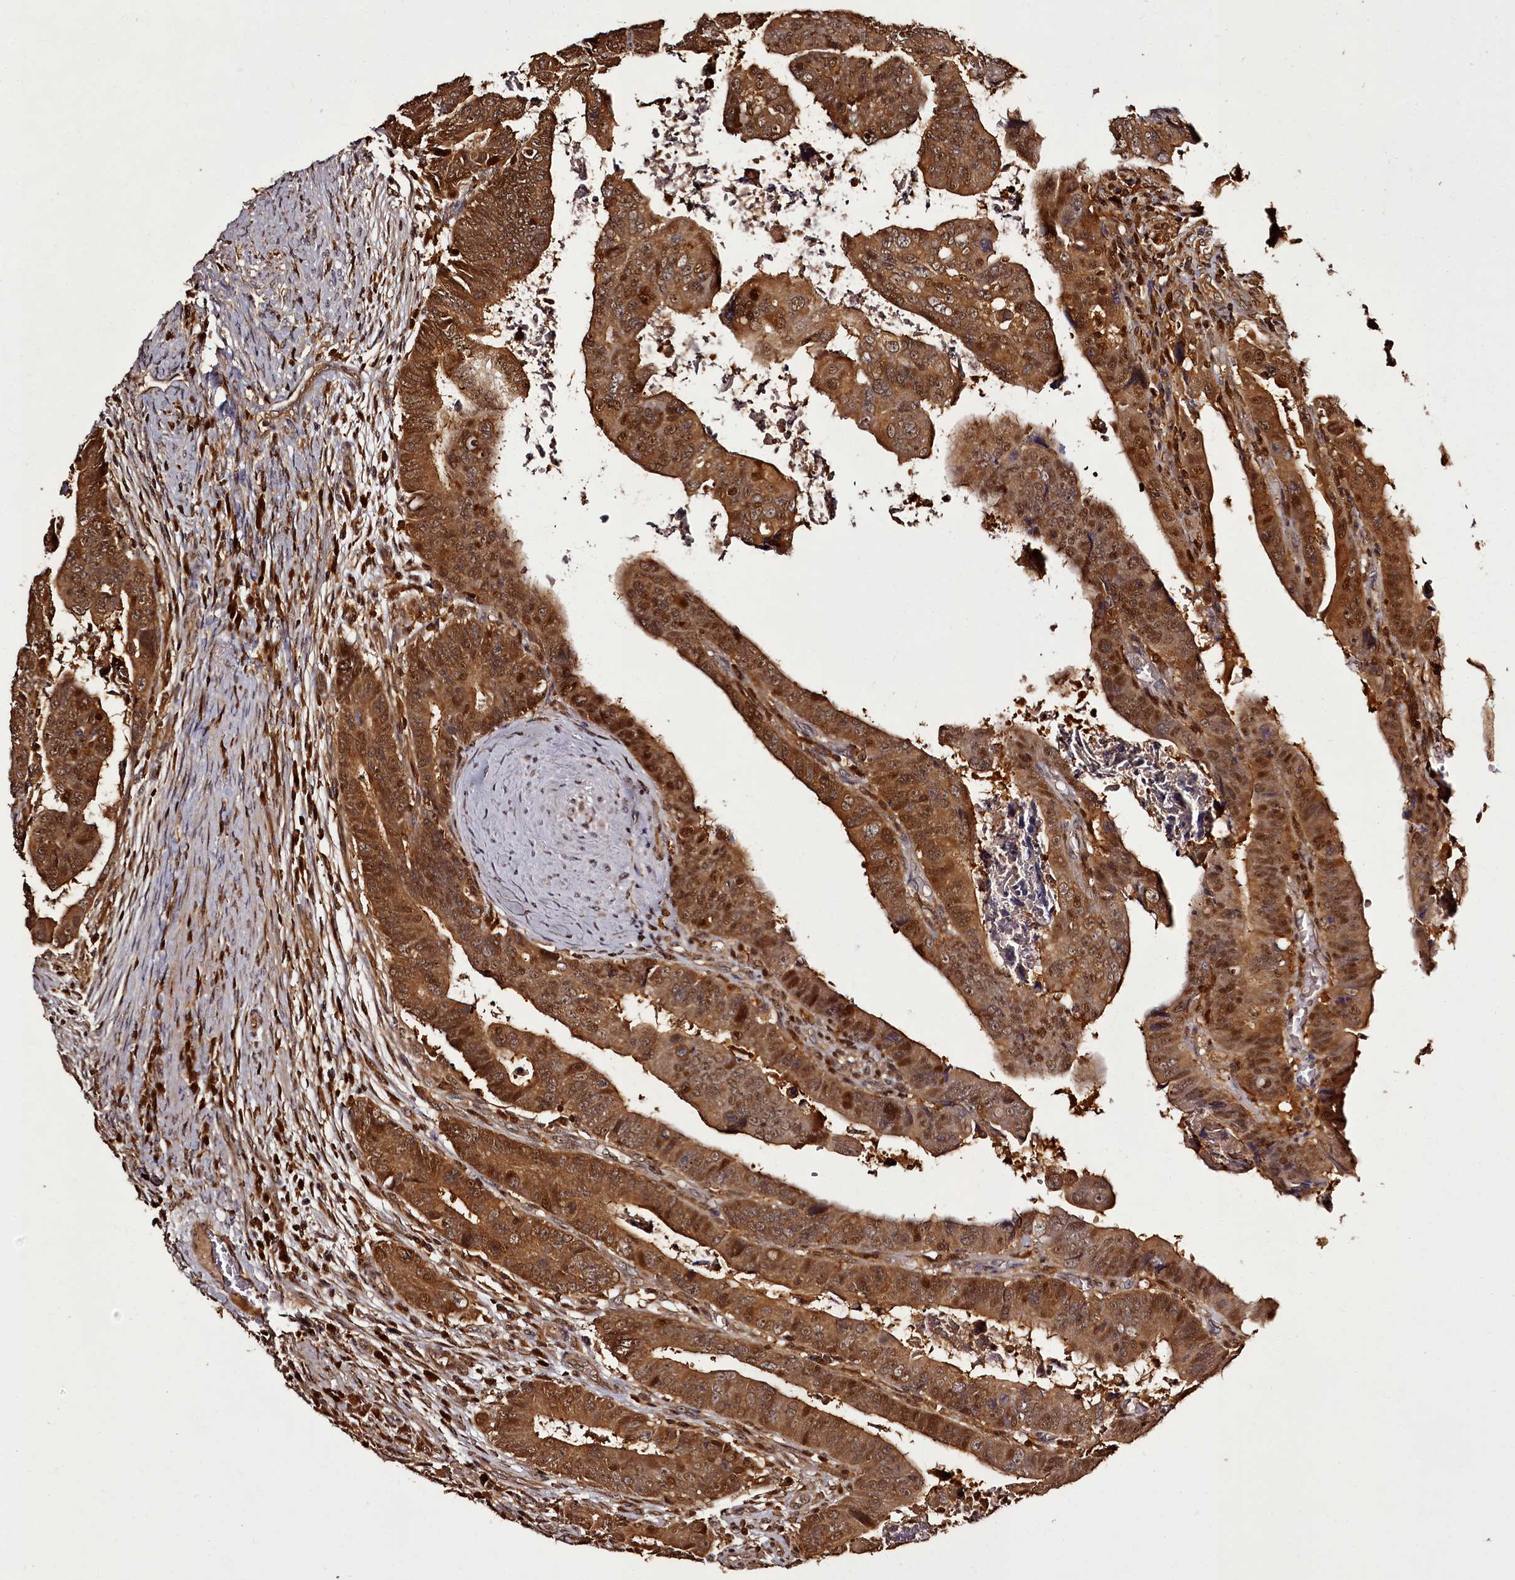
{"staining": {"intensity": "strong", "quantity": ">75%", "location": "cytoplasmic/membranous,nuclear"}, "tissue": "colorectal cancer", "cell_type": "Tumor cells", "image_type": "cancer", "snomed": [{"axis": "morphology", "description": "Normal tissue, NOS"}, {"axis": "morphology", "description": "Adenocarcinoma, NOS"}, {"axis": "topography", "description": "Rectum"}], "caption": "Tumor cells exhibit strong cytoplasmic/membranous and nuclear staining in approximately >75% of cells in colorectal cancer (adenocarcinoma).", "gene": "NPRL2", "patient": {"sex": "female", "age": 65}}